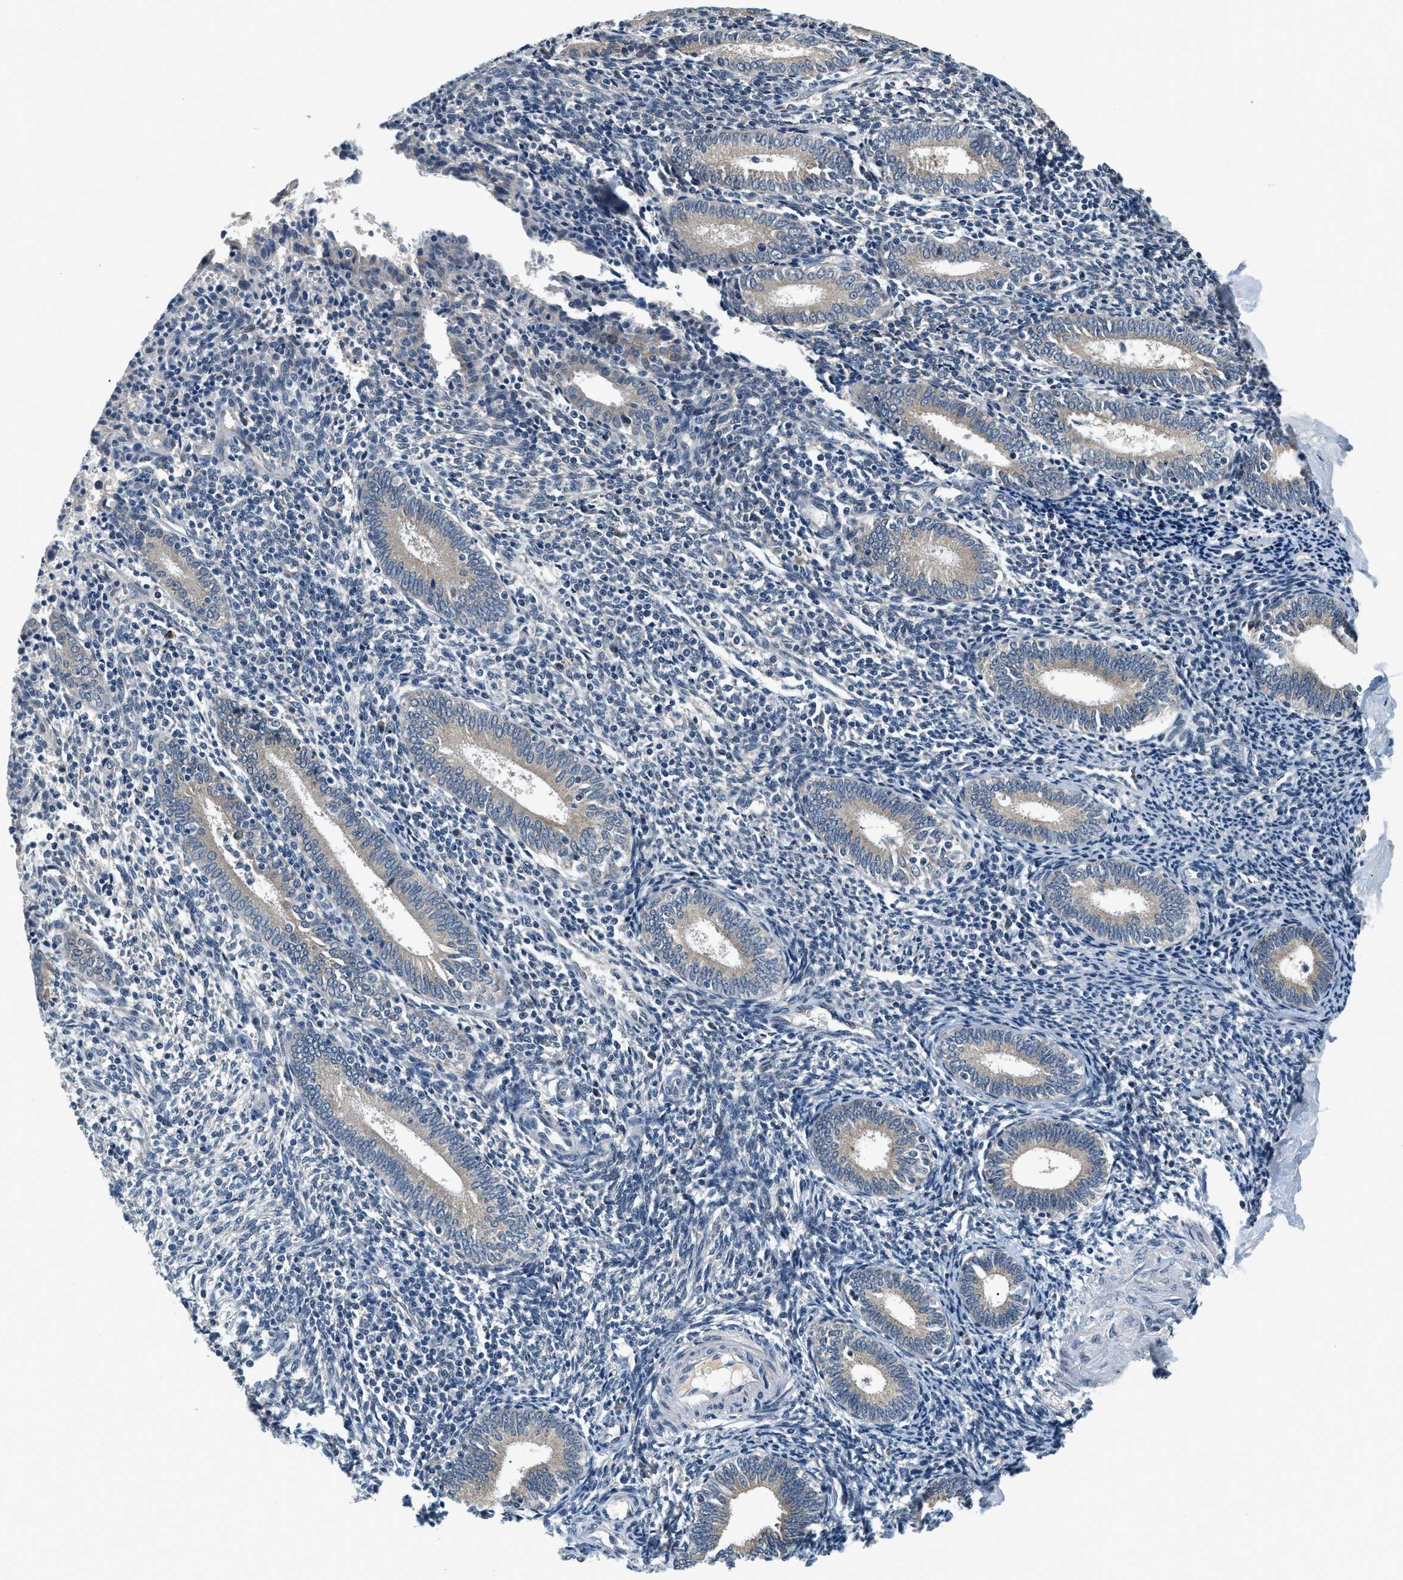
{"staining": {"intensity": "negative", "quantity": "none", "location": "none"}, "tissue": "endometrium", "cell_type": "Cells in endometrial stroma", "image_type": "normal", "snomed": [{"axis": "morphology", "description": "Normal tissue, NOS"}, {"axis": "topography", "description": "Endometrium"}], "caption": "Photomicrograph shows no significant protein expression in cells in endometrial stroma of normal endometrium. (Stains: DAB (3,3'-diaminobenzidine) immunohistochemistry with hematoxylin counter stain, Microscopy: brightfield microscopy at high magnification).", "gene": "YAE1", "patient": {"sex": "female", "age": 41}}